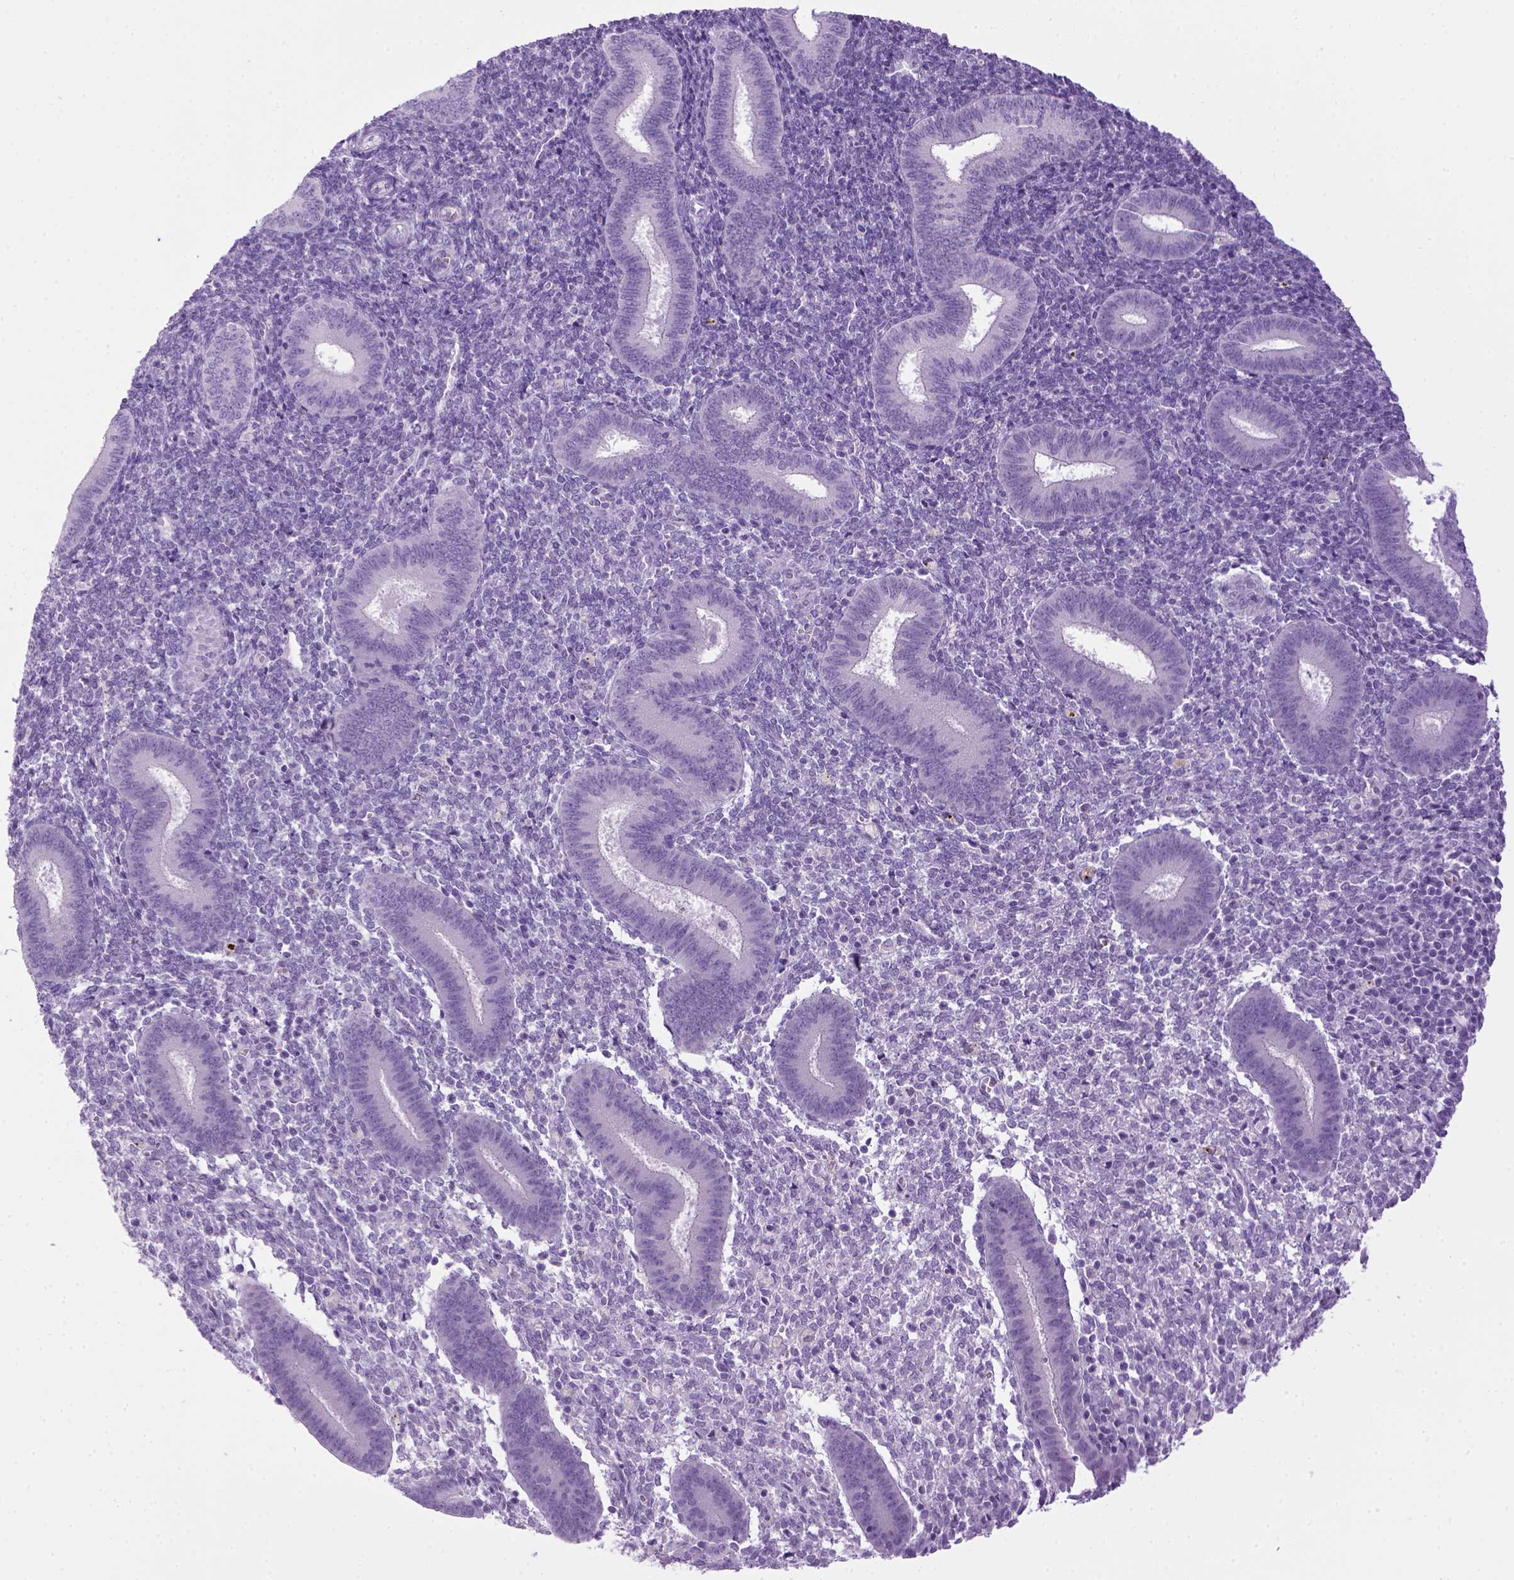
{"staining": {"intensity": "negative", "quantity": "none", "location": "none"}, "tissue": "endometrium", "cell_type": "Cells in endometrial stroma", "image_type": "normal", "snomed": [{"axis": "morphology", "description": "Normal tissue, NOS"}, {"axis": "topography", "description": "Endometrium"}], "caption": "Image shows no significant protein expression in cells in endometrial stroma of benign endometrium. (Stains: DAB immunohistochemistry with hematoxylin counter stain, Microscopy: brightfield microscopy at high magnification).", "gene": "SGCG", "patient": {"sex": "female", "age": 25}}